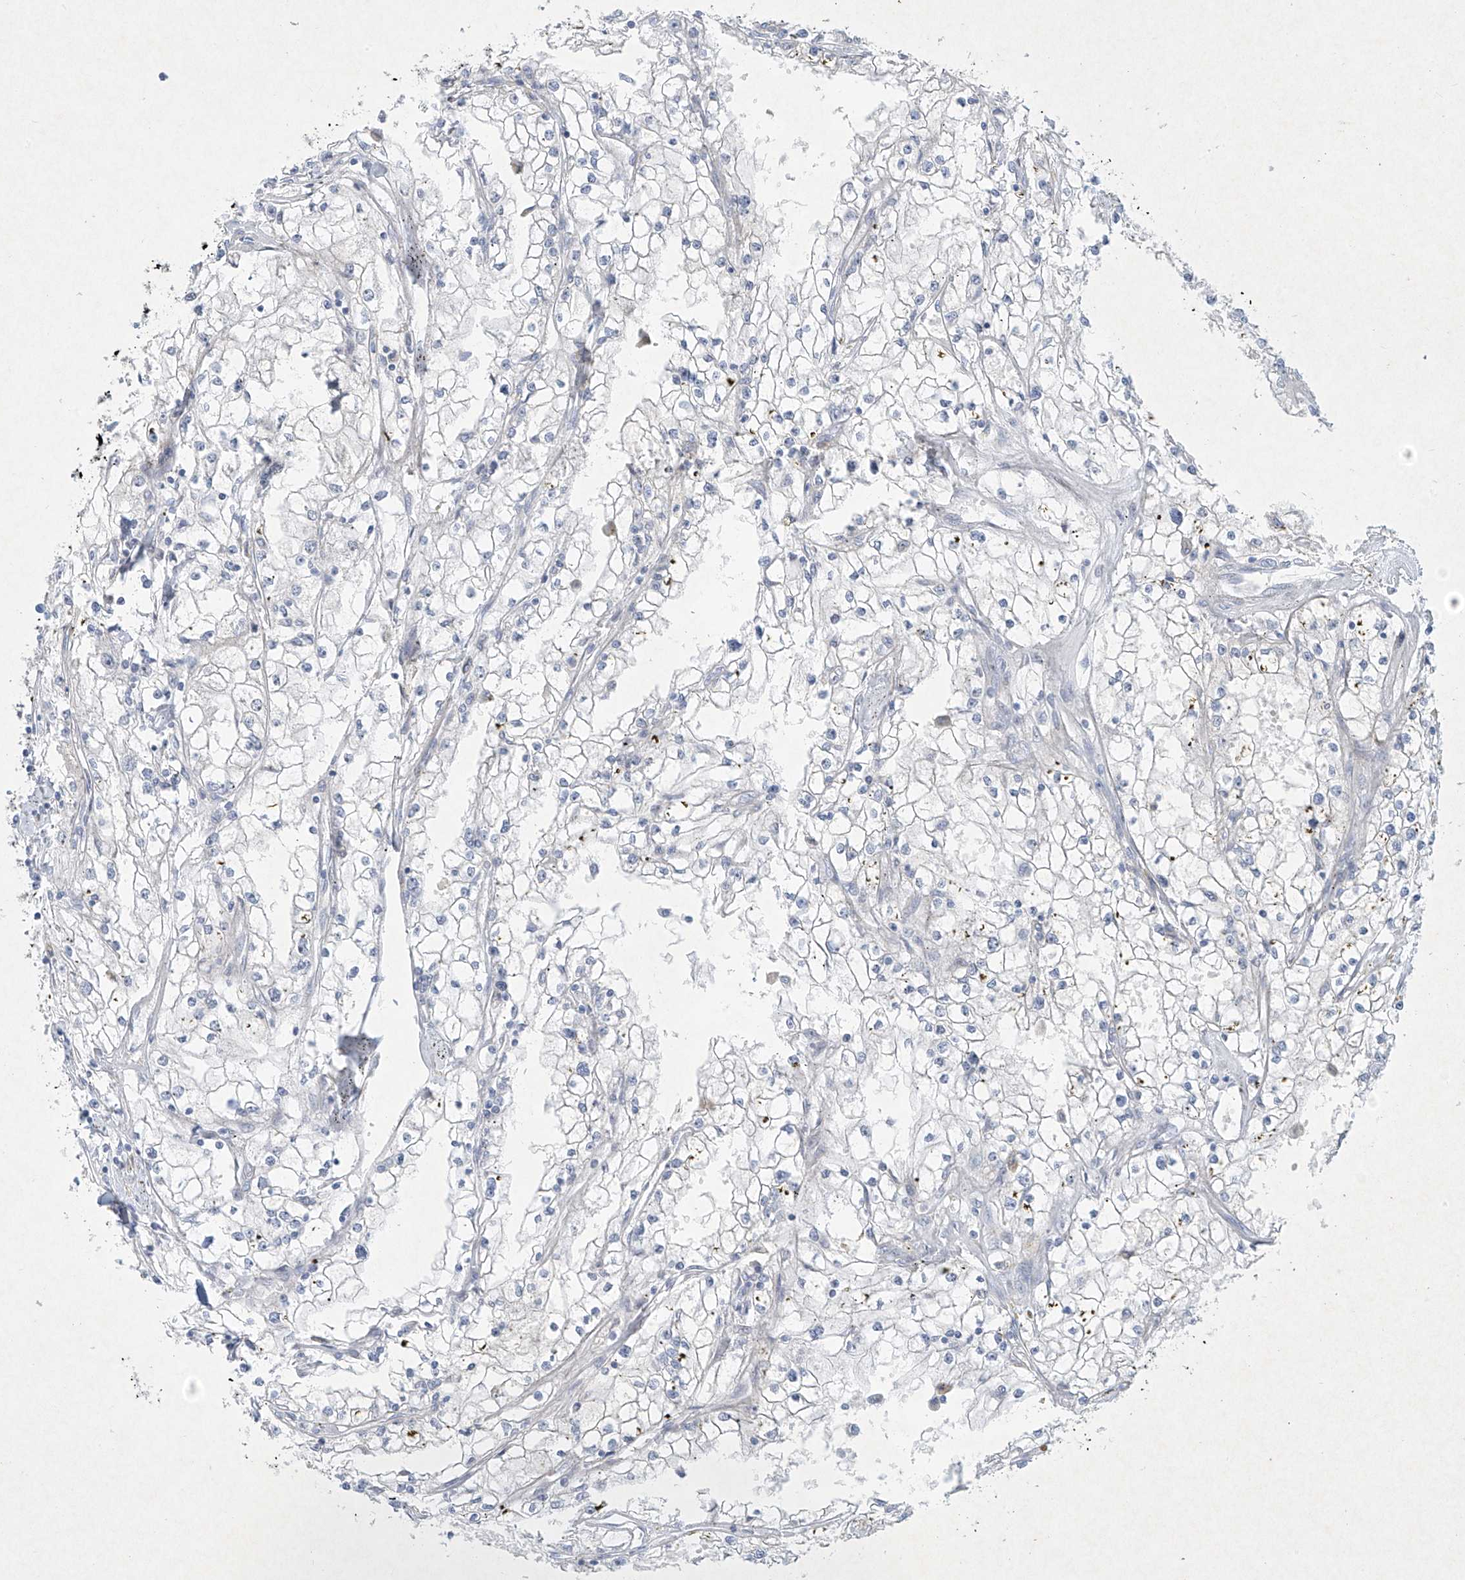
{"staining": {"intensity": "negative", "quantity": "none", "location": "none"}, "tissue": "renal cancer", "cell_type": "Tumor cells", "image_type": "cancer", "snomed": [{"axis": "morphology", "description": "Adenocarcinoma, NOS"}, {"axis": "topography", "description": "Kidney"}], "caption": "This is an immunohistochemistry (IHC) image of adenocarcinoma (renal). There is no staining in tumor cells.", "gene": "PAX6", "patient": {"sex": "male", "age": 56}}